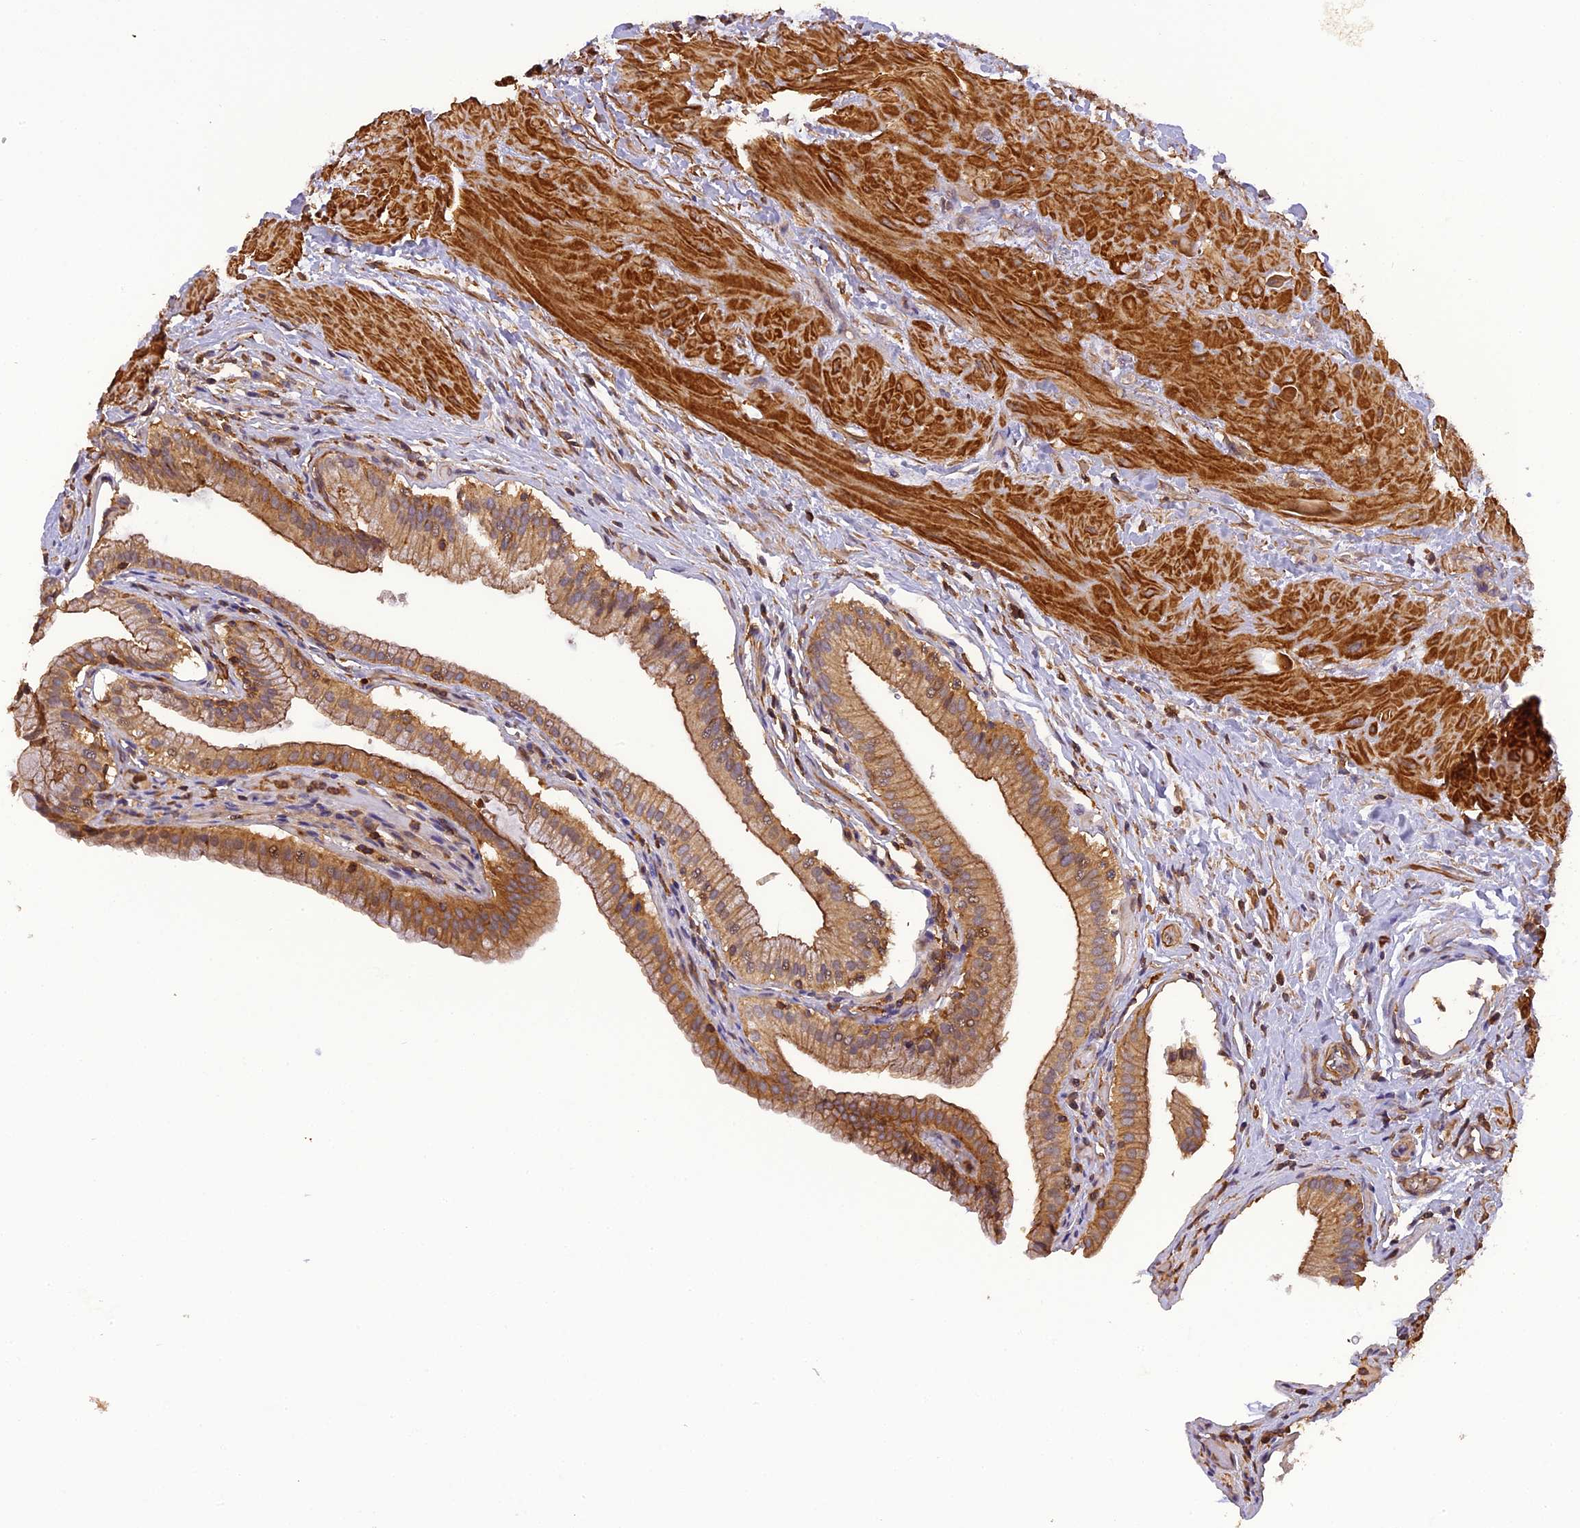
{"staining": {"intensity": "strong", "quantity": ">75%", "location": "cytoplasmic/membranous"}, "tissue": "gallbladder", "cell_type": "Glandular cells", "image_type": "normal", "snomed": [{"axis": "morphology", "description": "Normal tissue, NOS"}, {"axis": "topography", "description": "Gallbladder"}], "caption": "The micrograph displays a brown stain indicating the presence of a protein in the cytoplasmic/membranous of glandular cells in gallbladder. (DAB IHC with brightfield microscopy, high magnification).", "gene": "STOML1", "patient": {"sex": "male", "age": 24}}